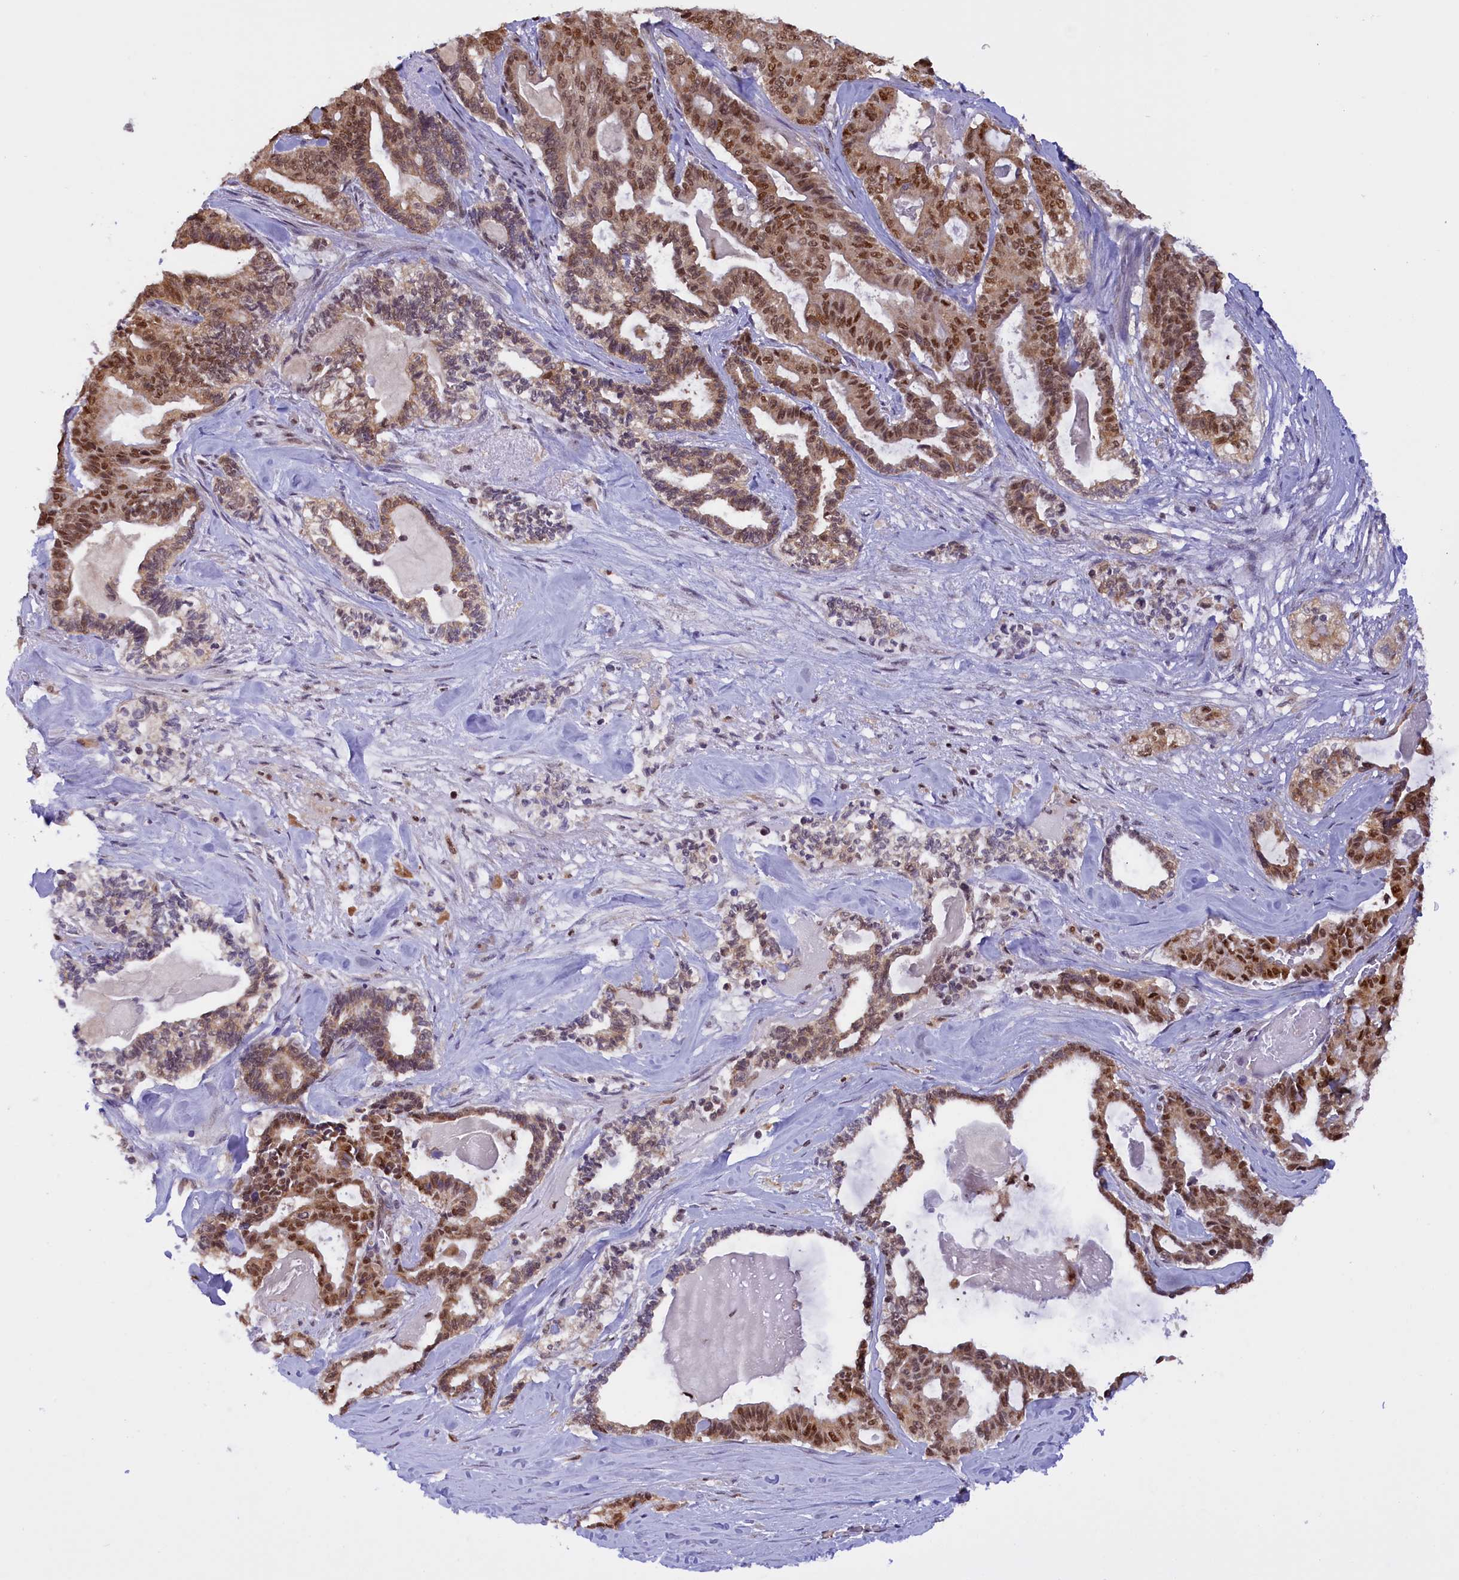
{"staining": {"intensity": "moderate", "quantity": ">75%", "location": "nuclear"}, "tissue": "pancreatic cancer", "cell_type": "Tumor cells", "image_type": "cancer", "snomed": [{"axis": "morphology", "description": "Adenocarcinoma, NOS"}, {"axis": "topography", "description": "Pancreas"}], "caption": "High-magnification brightfield microscopy of adenocarcinoma (pancreatic) stained with DAB (3,3'-diaminobenzidine) (brown) and counterstained with hematoxylin (blue). tumor cells exhibit moderate nuclear expression is identified in about>75% of cells. (Stains: DAB (3,3'-diaminobenzidine) in brown, nuclei in blue, Microscopy: brightfield microscopy at high magnification).", "gene": "IZUMO2", "patient": {"sex": "male", "age": 63}}